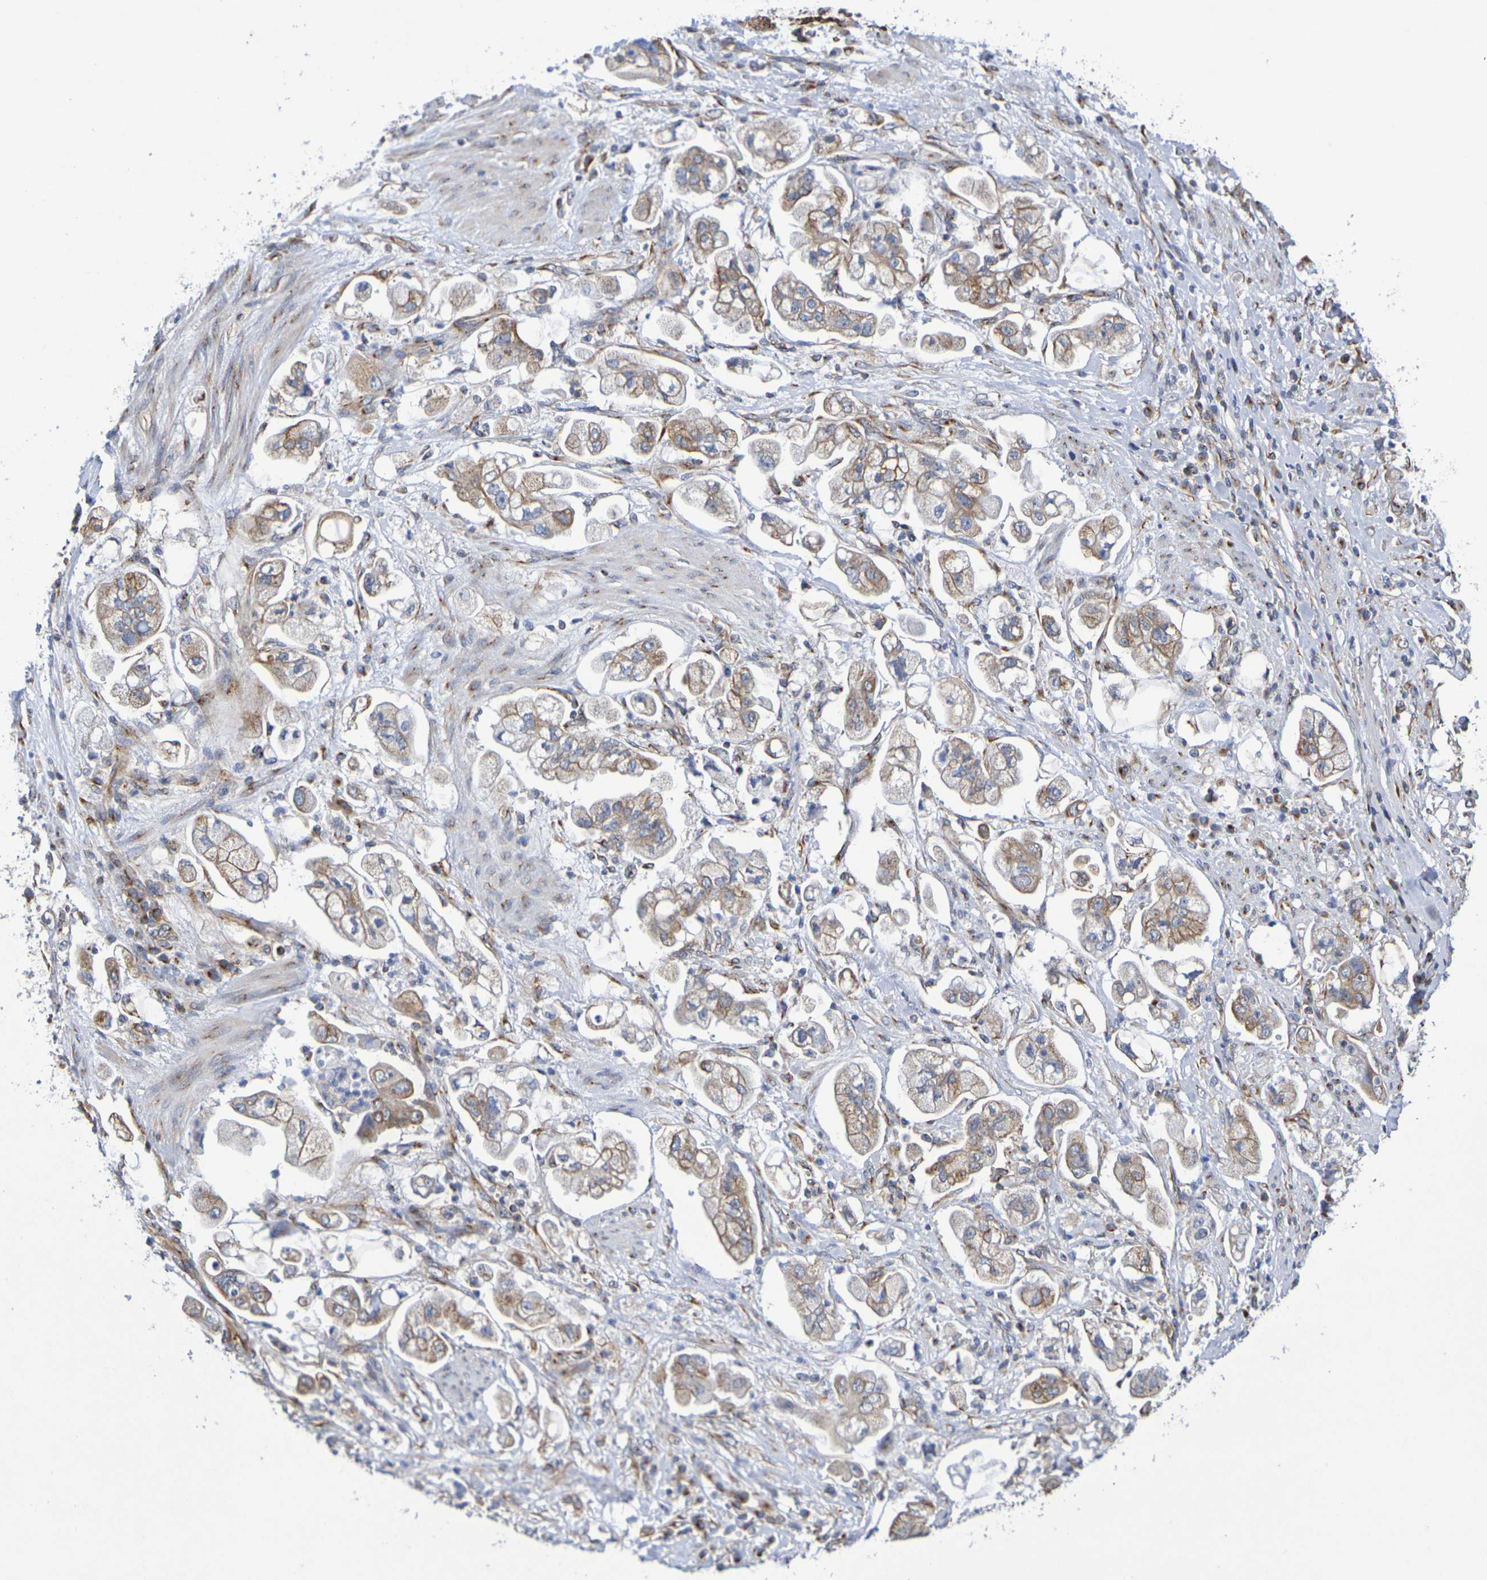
{"staining": {"intensity": "moderate", "quantity": ">75%", "location": "cytoplasmic/membranous"}, "tissue": "stomach cancer", "cell_type": "Tumor cells", "image_type": "cancer", "snomed": [{"axis": "morphology", "description": "Adenocarcinoma, NOS"}, {"axis": "topography", "description": "Stomach"}], "caption": "This image demonstrates immunohistochemistry staining of stomach cancer (adenocarcinoma), with medium moderate cytoplasmic/membranous expression in about >75% of tumor cells.", "gene": "DCP2", "patient": {"sex": "male", "age": 62}}